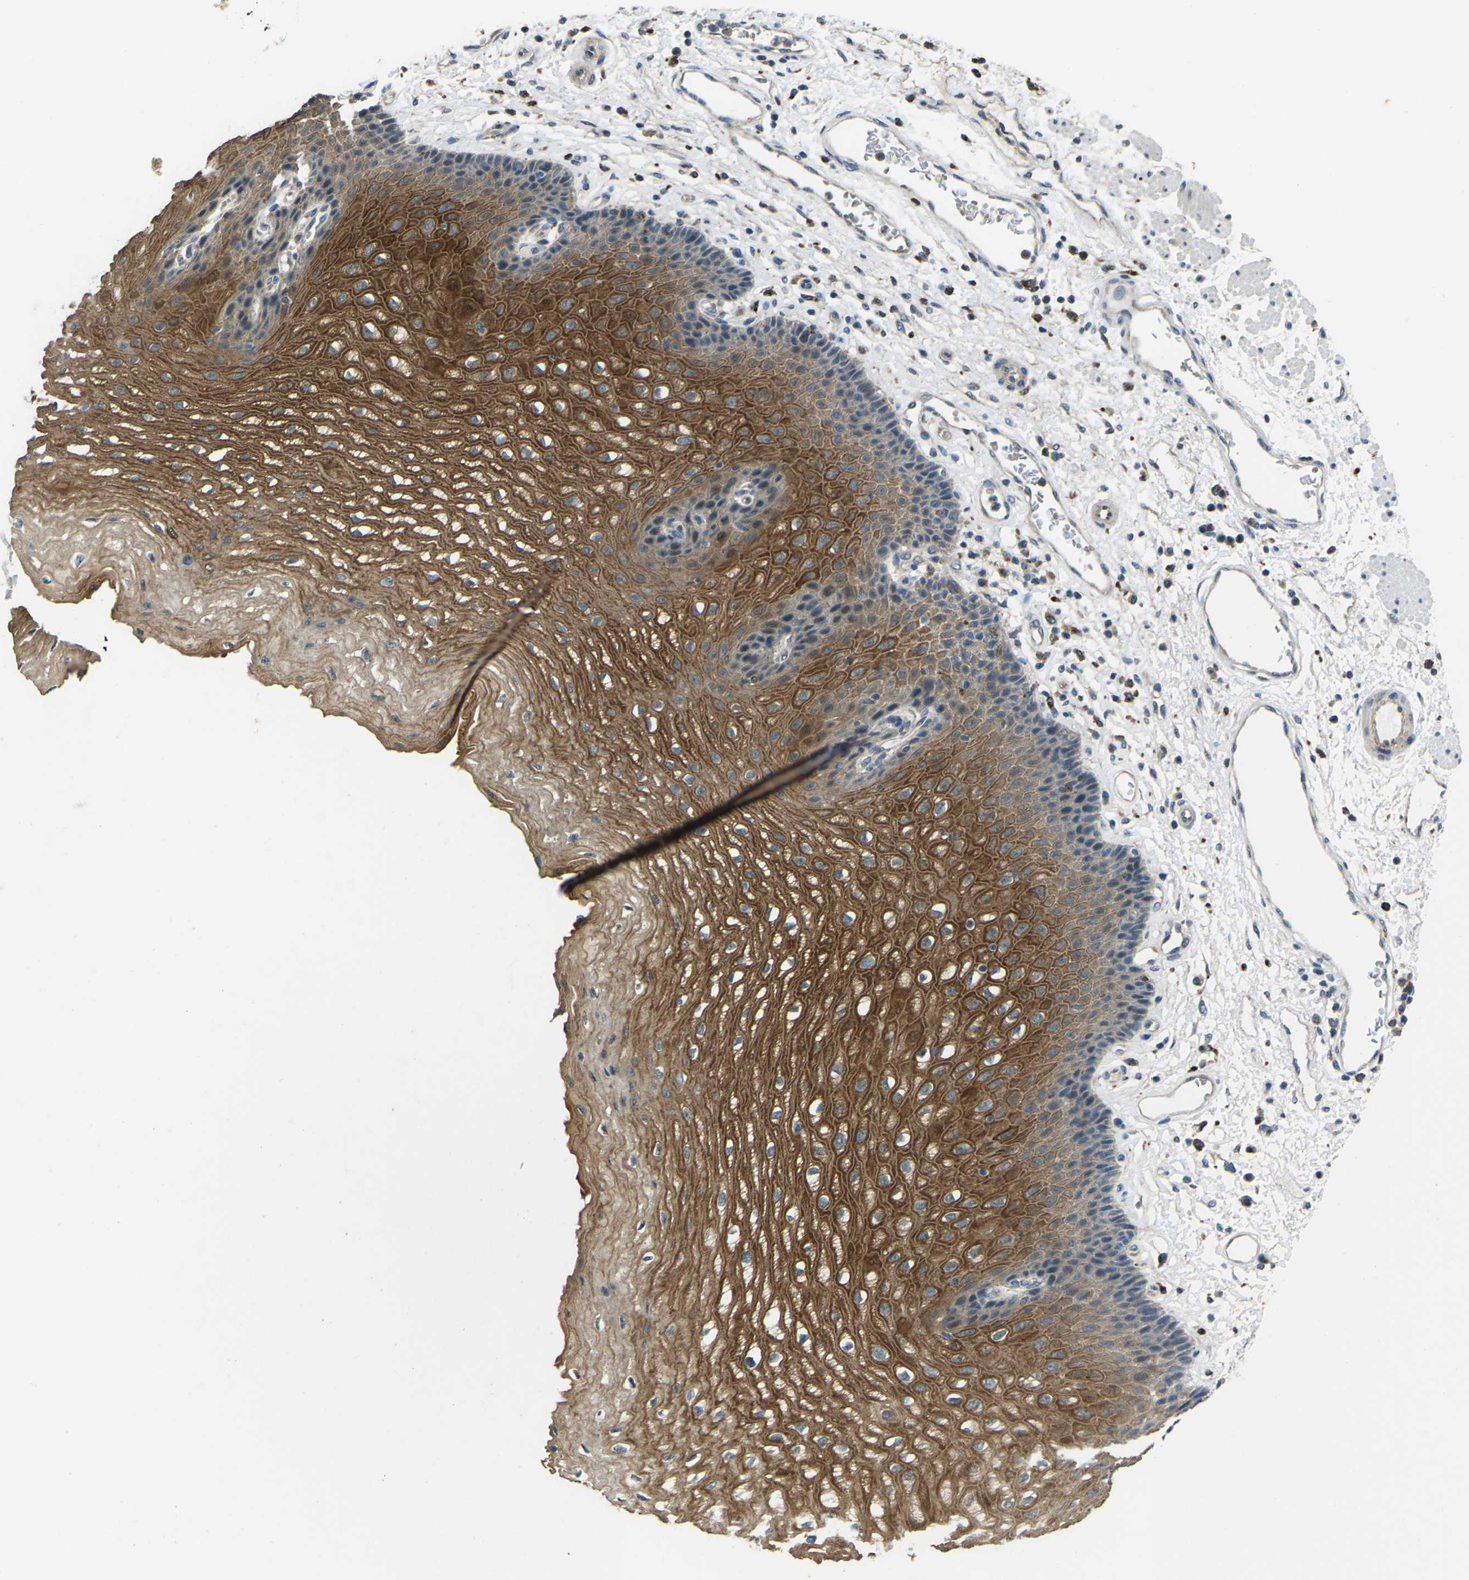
{"staining": {"intensity": "moderate", "quantity": ">75%", "location": "cytoplasmic/membranous"}, "tissue": "esophagus", "cell_type": "Squamous epithelial cells", "image_type": "normal", "snomed": [{"axis": "morphology", "description": "Normal tissue, NOS"}, {"axis": "topography", "description": "Esophagus"}], "caption": "Protein staining of unremarkable esophagus displays moderate cytoplasmic/membranous expression in about >75% of squamous epithelial cells.", "gene": "SLC31A2", "patient": {"sex": "male", "age": 54}}